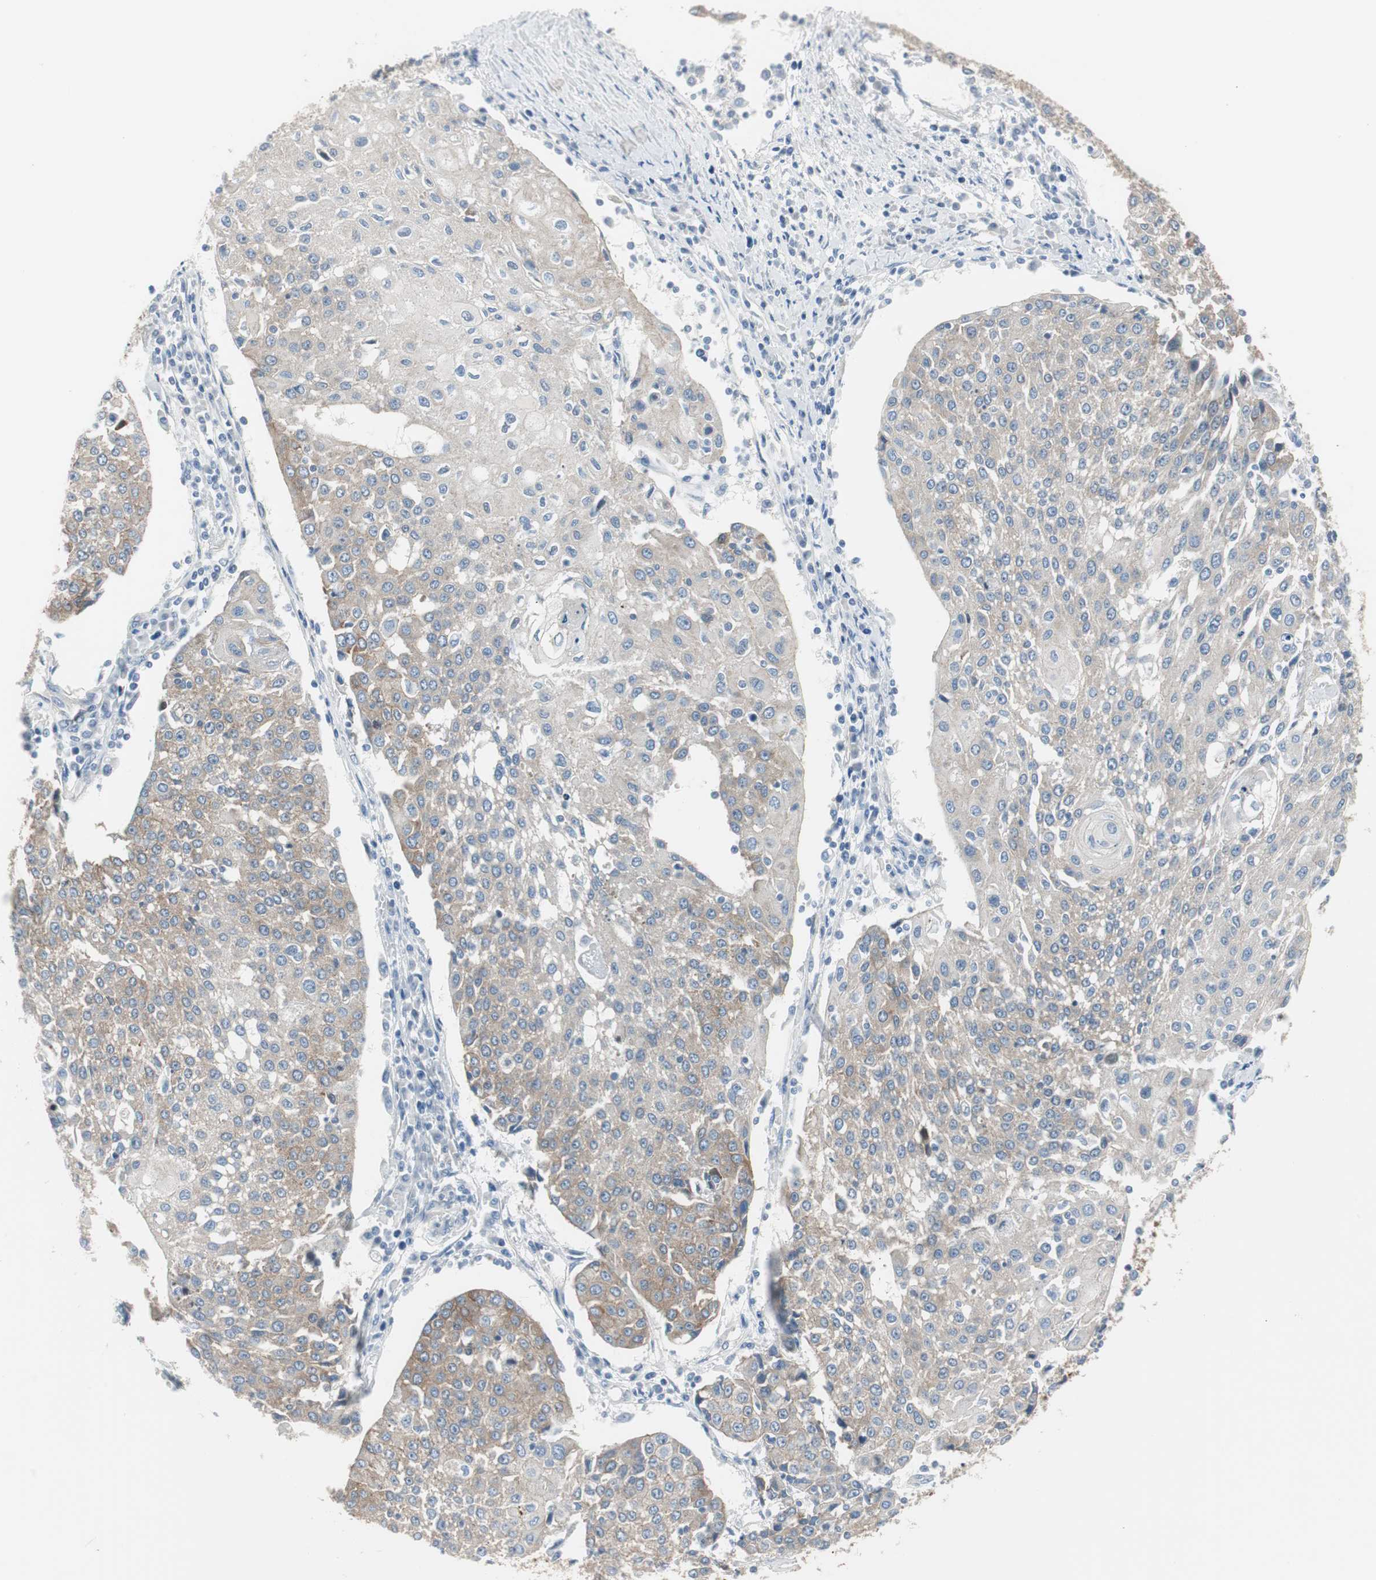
{"staining": {"intensity": "weak", "quantity": ">75%", "location": "cytoplasmic/membranous"}, "tissue": "urothelial cancer", "cell_type": "Tumor cells", "image_type": "cancer", "snomed": [{"axis": "morphology", "description": "Urothelial carcinoma, High grade"}, {"axis": "topography", "description": "Urinary bladder"}], "caption": "Protein analysis of high-grade urothelial carcinoma tissue demonstrates weak cytoplasmic/membranous expression in about >75% of tumor cells. The staining was performed using DAB to visualize the protein expression in brown, while the nuclei were stained in blue with hematoxylin (Magnification: 20x).", "gene": "STXBP4", "patient": {"sex": "female", "age": 85}}